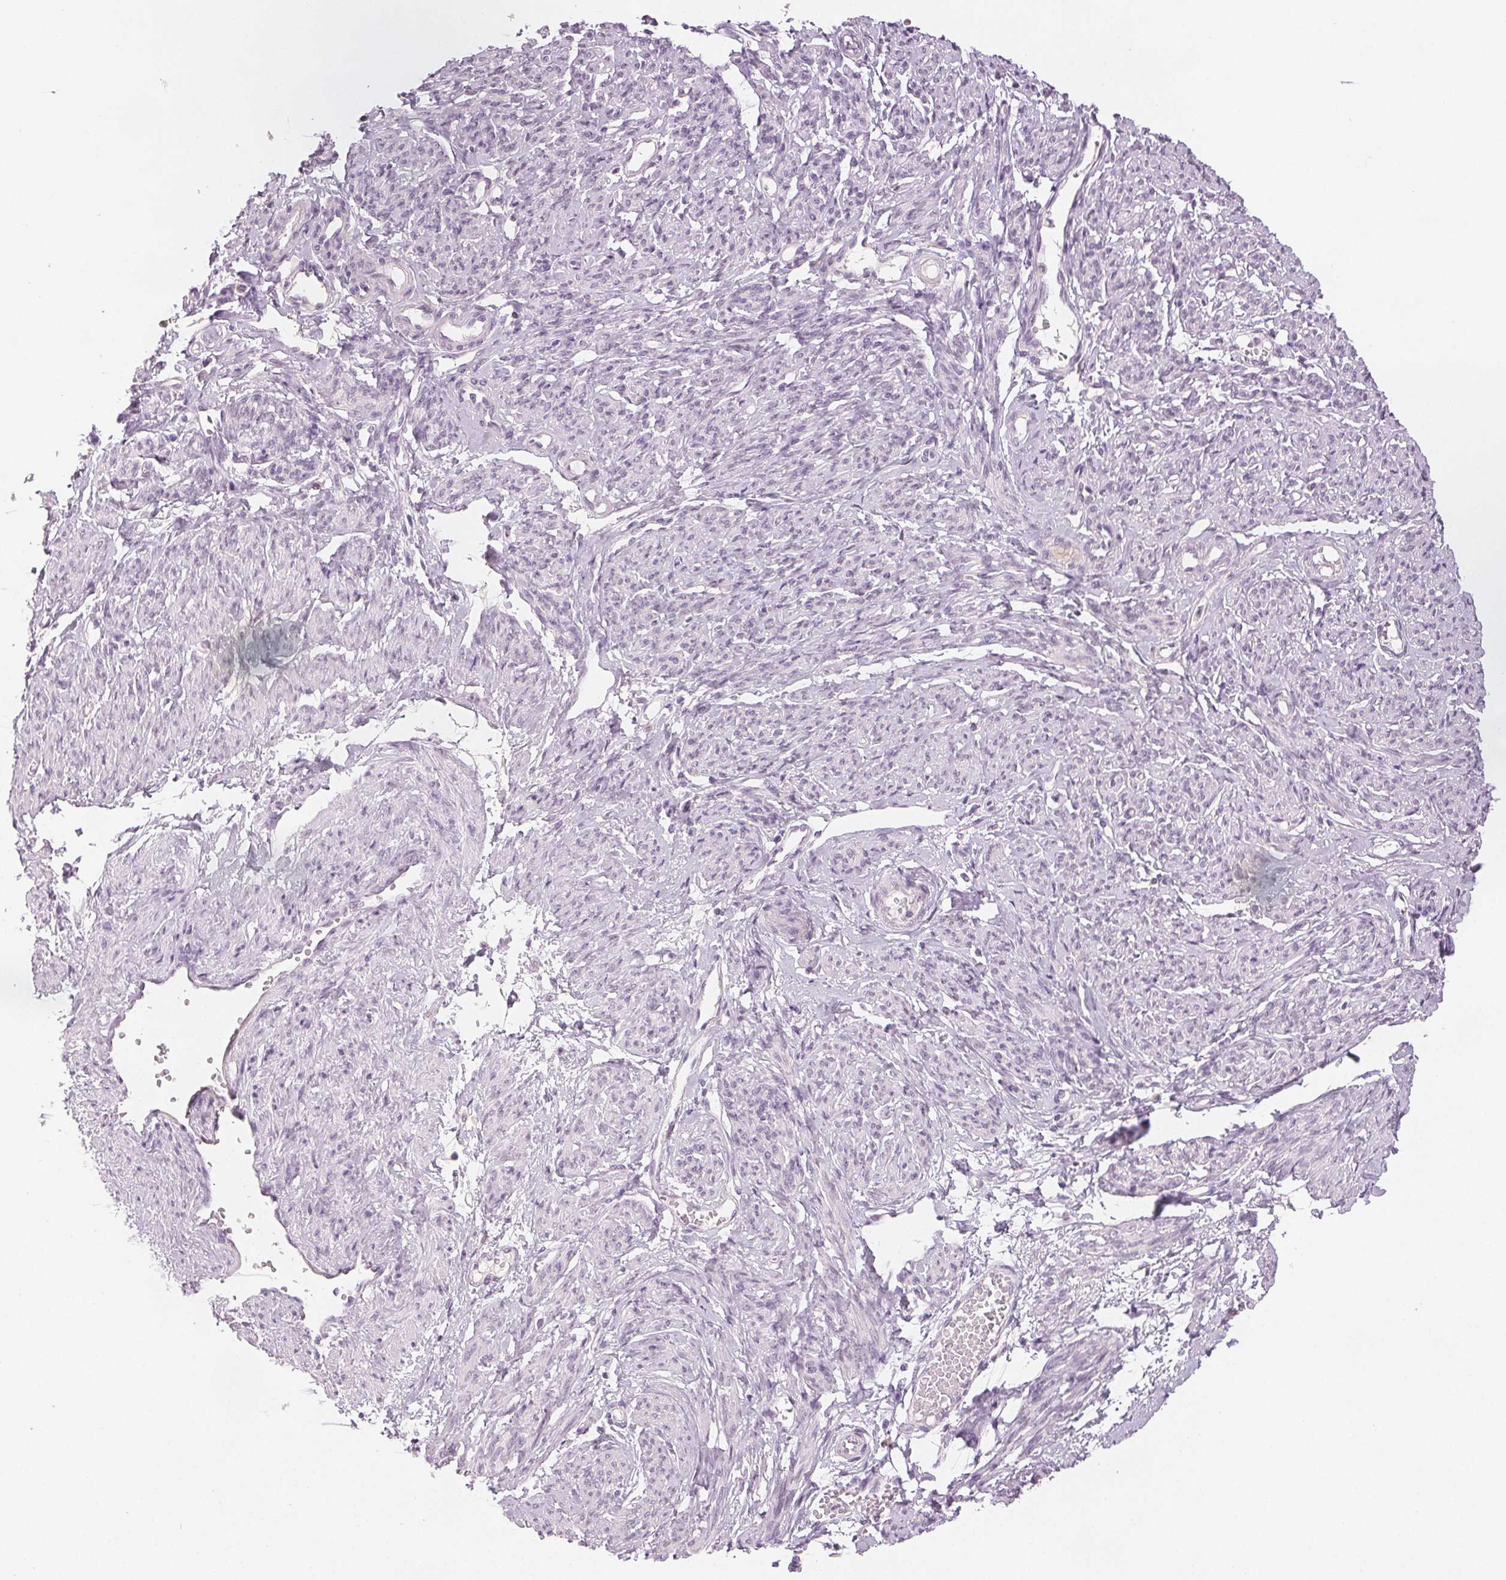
{"staining": {"intensity": "negative", "quantity": "none", "location": "none"}, "tissue": "smooth muscle", "cell_type": "Smooth muscle cells", "image_type": "normal", "snomed": [{"axis": "morphology", "description": "Normal tissue, NOS"}, {"axis": "topography", "description": "Smooth muscle"}], "caption": "Immunohistochemistry (IHC) of normal human smooth muscle displays no positivity in smooth muscle cells. (DAB immunohistochemistry, high magnification).", "gene": "SCGN", "patient": {"sex": "female", "age": 65}}